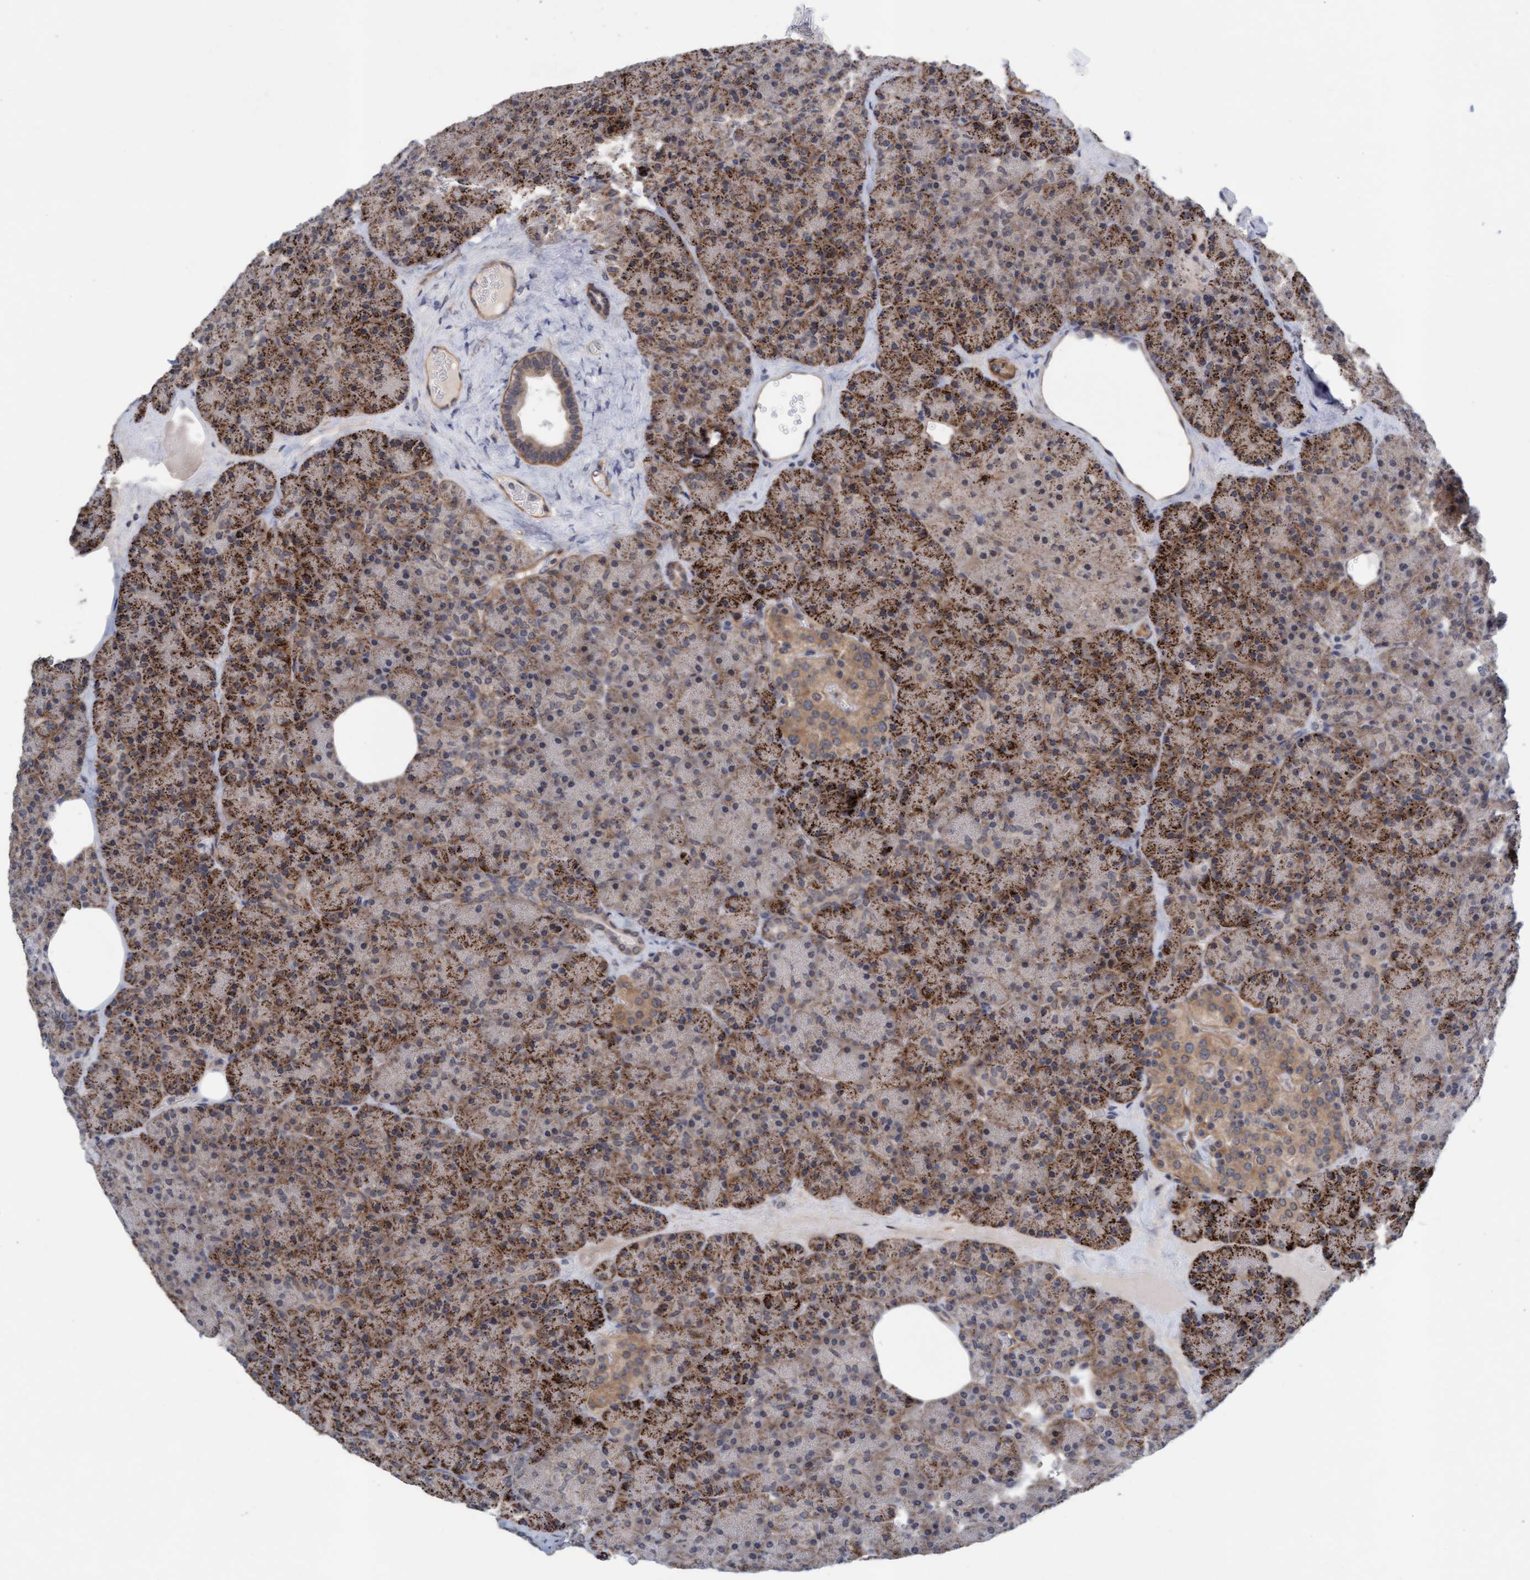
{"staining": {"intensity": "strong", "quantity": ">75%", "location": "cytoplasmic/membranous"}, "tissue": "pancreas", "cell_type": "Exocrine glandular cells", "image_type": "normal", "snomed": [{"axis": "morphology", "description": "Normal tissue, NOS"}, {"axis": "morphology", "description": "Carcinoid, malignant, NOS"}, {"axis": "topography", "description": "Pancreas"}], "caption": "Immunohistochemistry (IHC) (DAB (3,3'-diaminobenzidine)) staining of benign human pancreas demonstrates strong cytoplasmic/membranous protein staining in approximately >75% of exocrine glandular cells.", "gene": "TSTD2", "patient": {"sex": "female", "age": 35}}